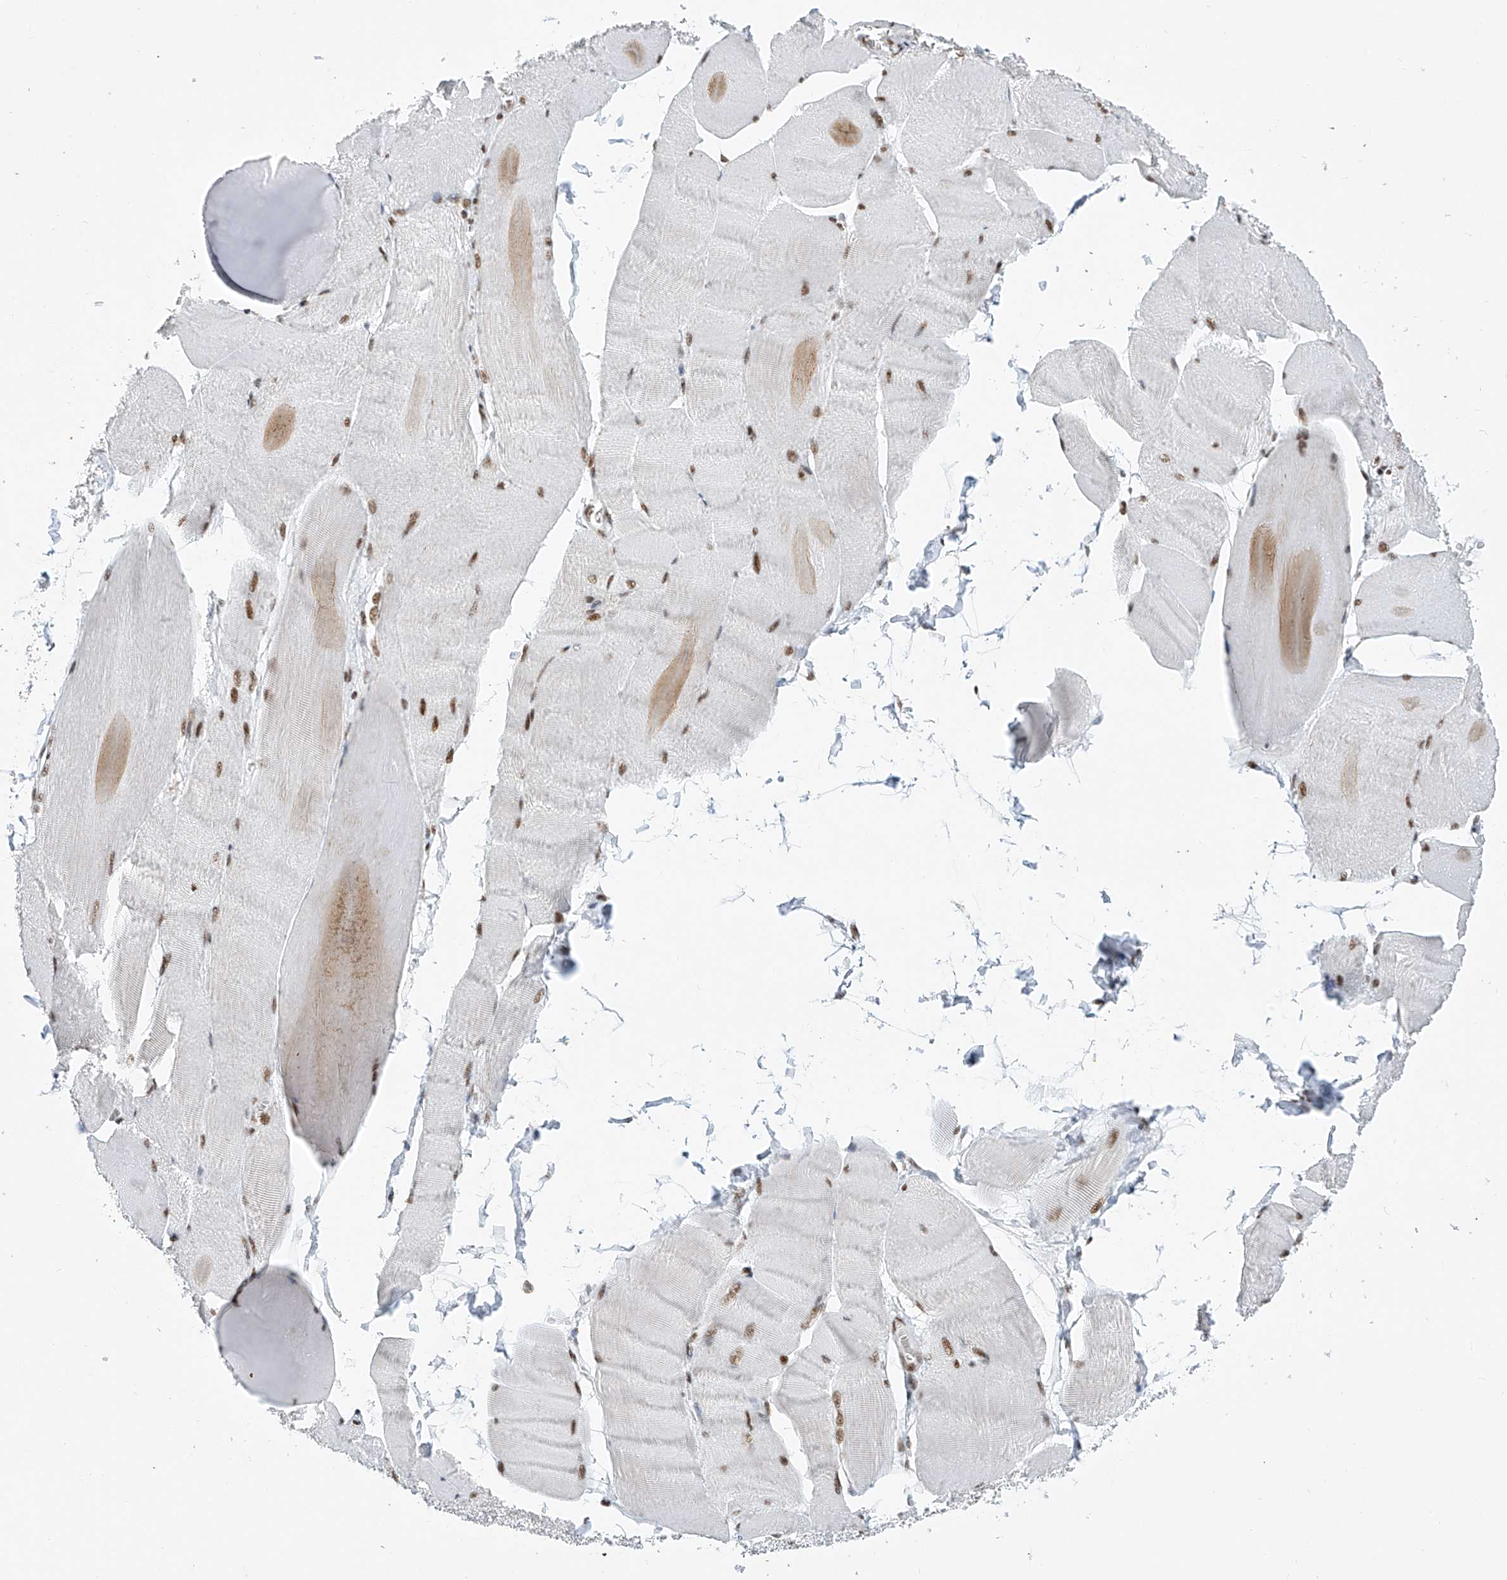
{"staining": {"intensity": "moderate", "quantity": ">75%", "location": "nuclear"}, "tissue": "skeletal muscle", "cell_type": "Myocytes", "image_type": "normal", "snomed": [{"axis": "morphology", "description": "Normal tissue, NOS"}, {"axis": "morphology", "description": "Basal cell carcinoma"}, {"axis": "topography", "description": "Skeletal muscle"}], "caption": "Unremarkable skeletal muscle was stained to show a protein in brown. There is medium levels of moderate nuclear staining in approximately >75% of myocytes. Nuclei are stained in blue.", "gene": "TAF4", "patient": {"sex": "female", "age": 64}}